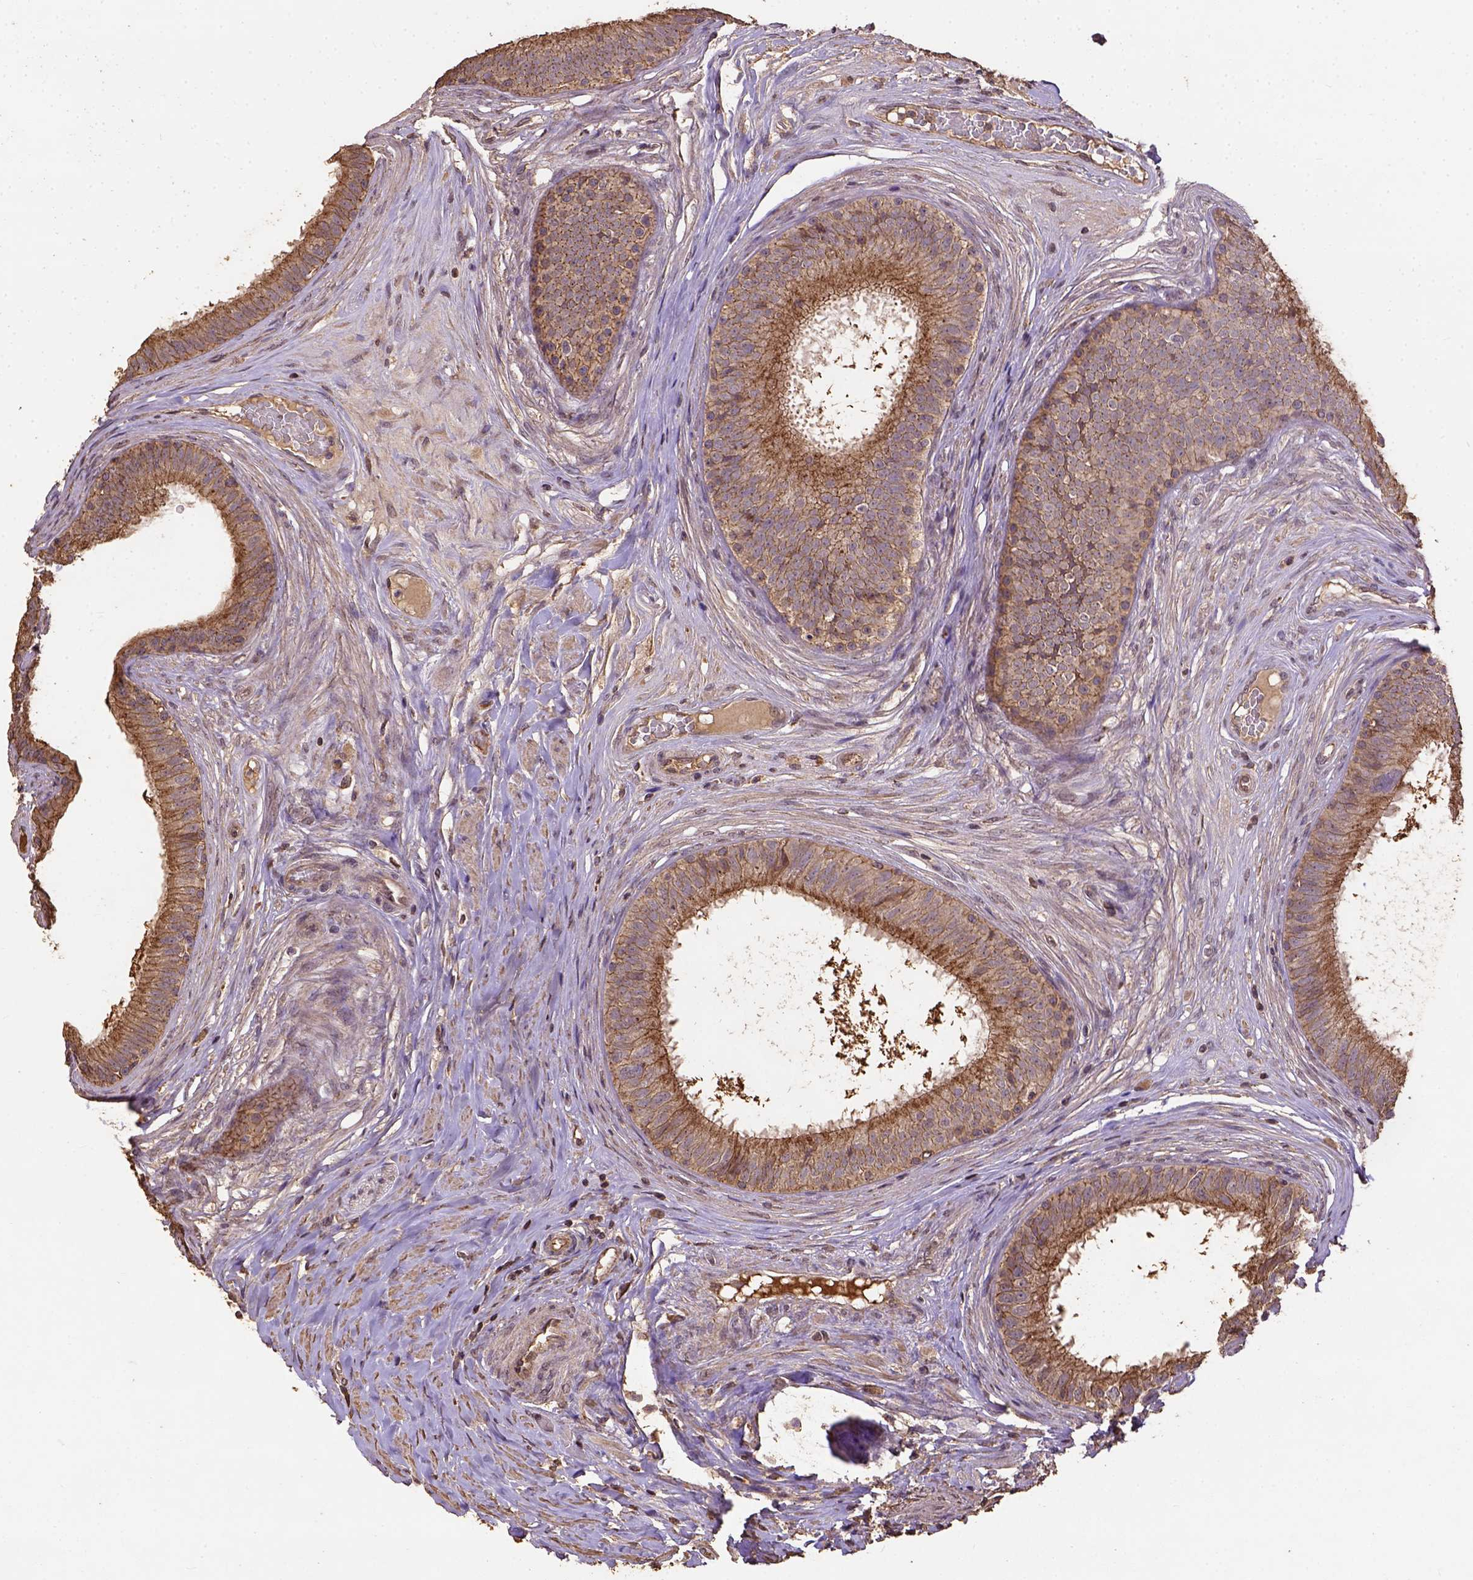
{"staining": {"intensity": "moderate", "quantity": "<25%", "location": "cytoplasmic/membranous"}, "tissue": "epididymis", "cell_type": "Glandular cells", "image_type": "normal", "snomed": [{"axis": "morphology", "description": "Normal tissue, NOS"}, {"axis": "topography", "description": "Epididymis"}], "caption": "Brown immunohistochemical staining in normal human epididymis displays moderate cytoplasmic/membranous staining in approximately <25% of glandular cells.", "gene": "ATP1B3", "patient": {"sex": "male", "age": 59}}